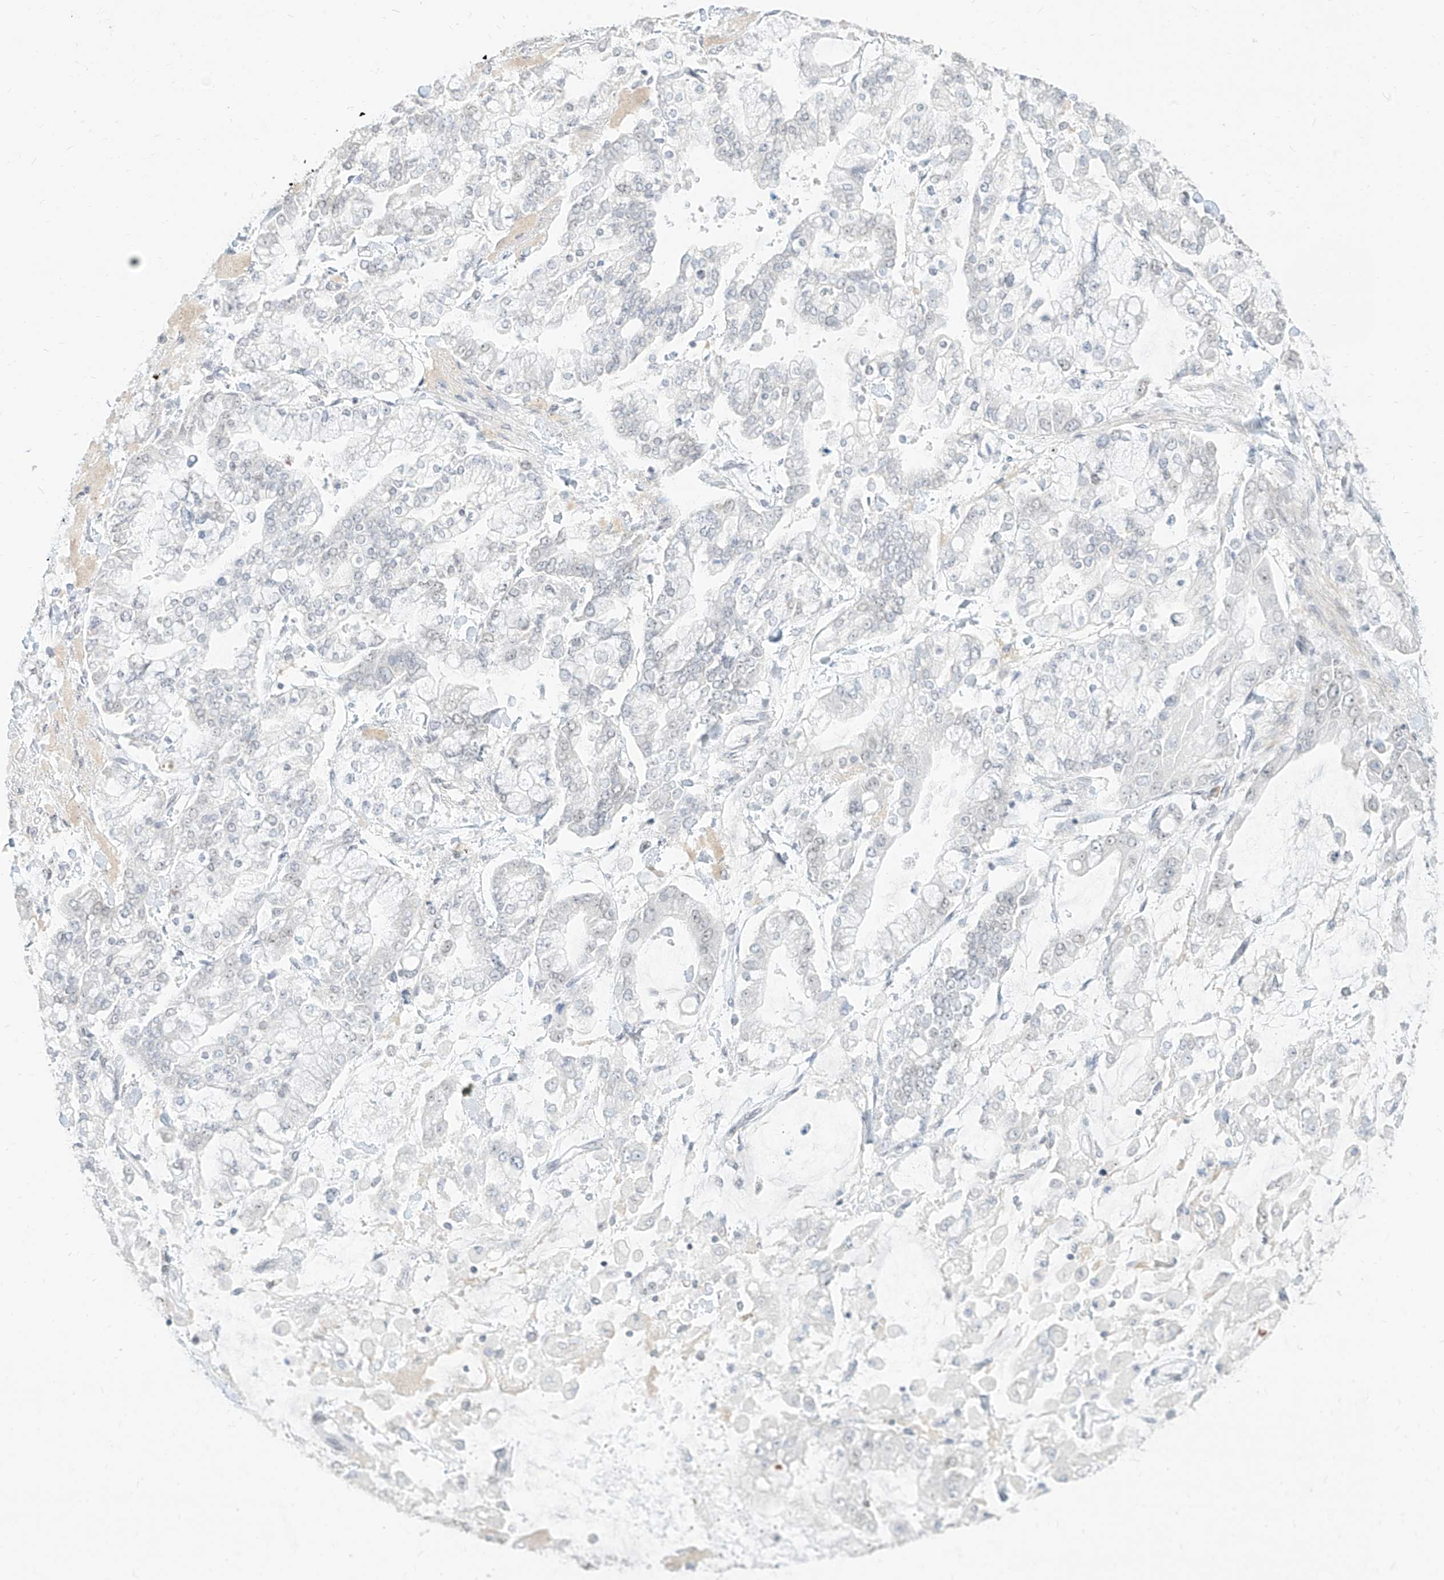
{"staining": {"intensity": "negative", "quantity": "none", "location": "none"}, "tissue": "stomach cancer", "cell_type": "Tumor cells", "image_type": "cancer", "snomed": [{"axis": "morphology", "description": "Normal tissue, NOS"}, {"axis": "morphology", "description": "Adenocarcinoma, NOS"}, {"axis": "topography", "description": "Stomach, upper"}, {"axis": "topography", "description": "Stomach"}], "caption": "DAB (3,3'-diaminobenzidine) immunohistochemical staining of stomach cancer shows no significant expression in tumor cells.", "gene": "SUPT5H", "patient": {"sex": "male", "age": 76}}